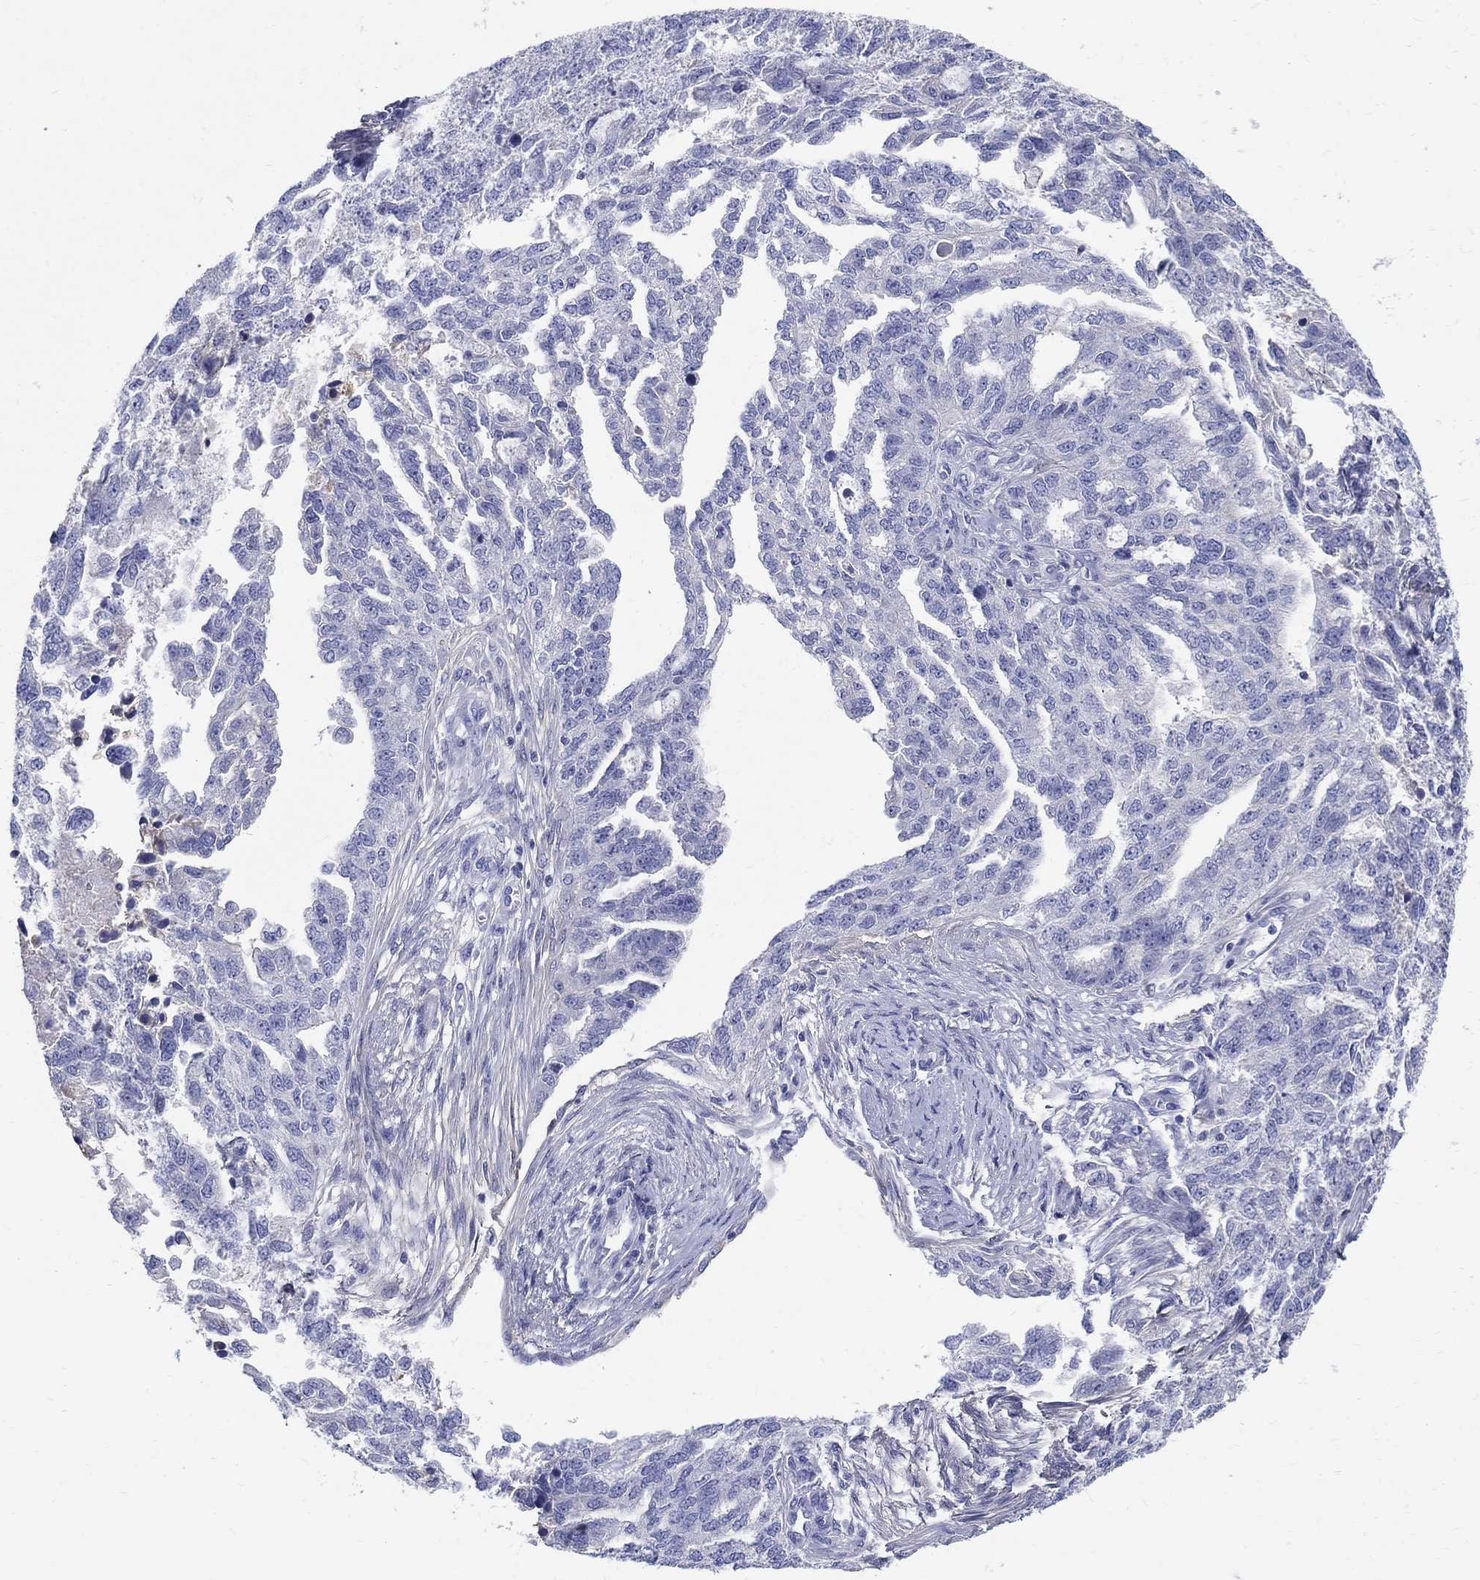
{"staining": {"intensity": "negative", "quantity": "none", "location": "none"}, "tissue": "ovarian cancer", "cell_type": "Tumor cells", "image_type": "cancer", "snomed": [{"axis": "morphology", "description": "Cystadenocarcinoma, serous, NOS"}, {"axis": "topography", "description": "Ovary"}], "caption": "DAB immunohistochemical staining of human ovarian cancer (serous cystadenocarcinoma) displays no significant positivity in tumor cells.", "gene": "SOX2", "patient": {"sex": "female", "age": 51}}